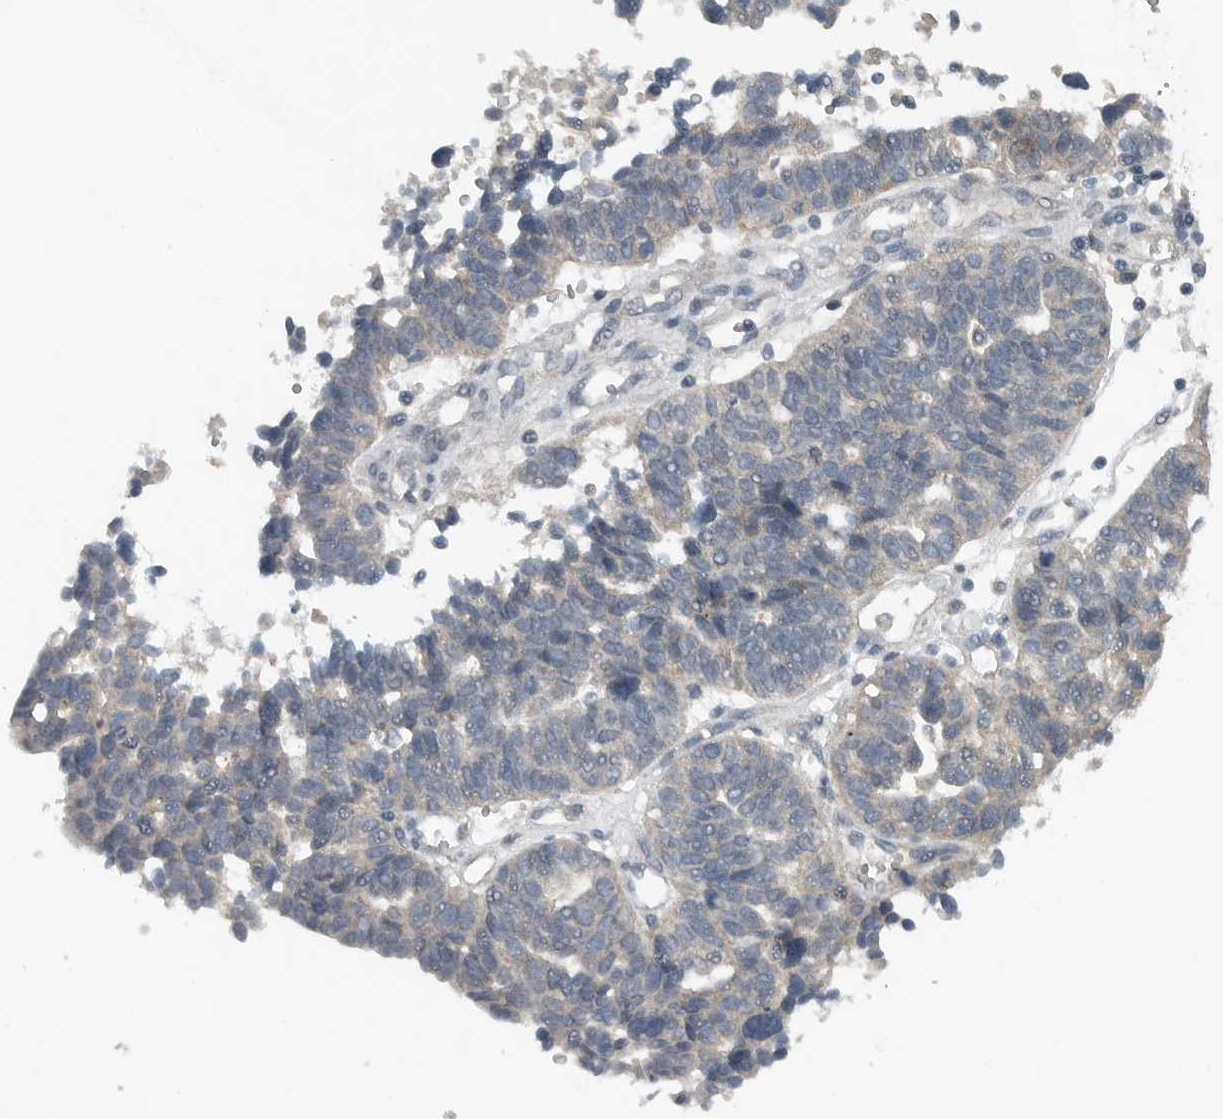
{"staining": {"intensity": "negative", "quantity": "none", "location": "none"}, "tissue": "ovarian cancer", "cell_type": "Tumor cells", "image_type": "cancer", "snomed": [{"axis": "morphology", "description": "Cystadenocarcinoma, serous, NOS"}, {"axis": "topography", "description": "Ovary"}], "caption": "Tumor cells show no significant protein positivity in serous cystadenocarcinoma (ovarian).", "gene": "IL6ST", "patient": {"sex": "female", "age": 59}}